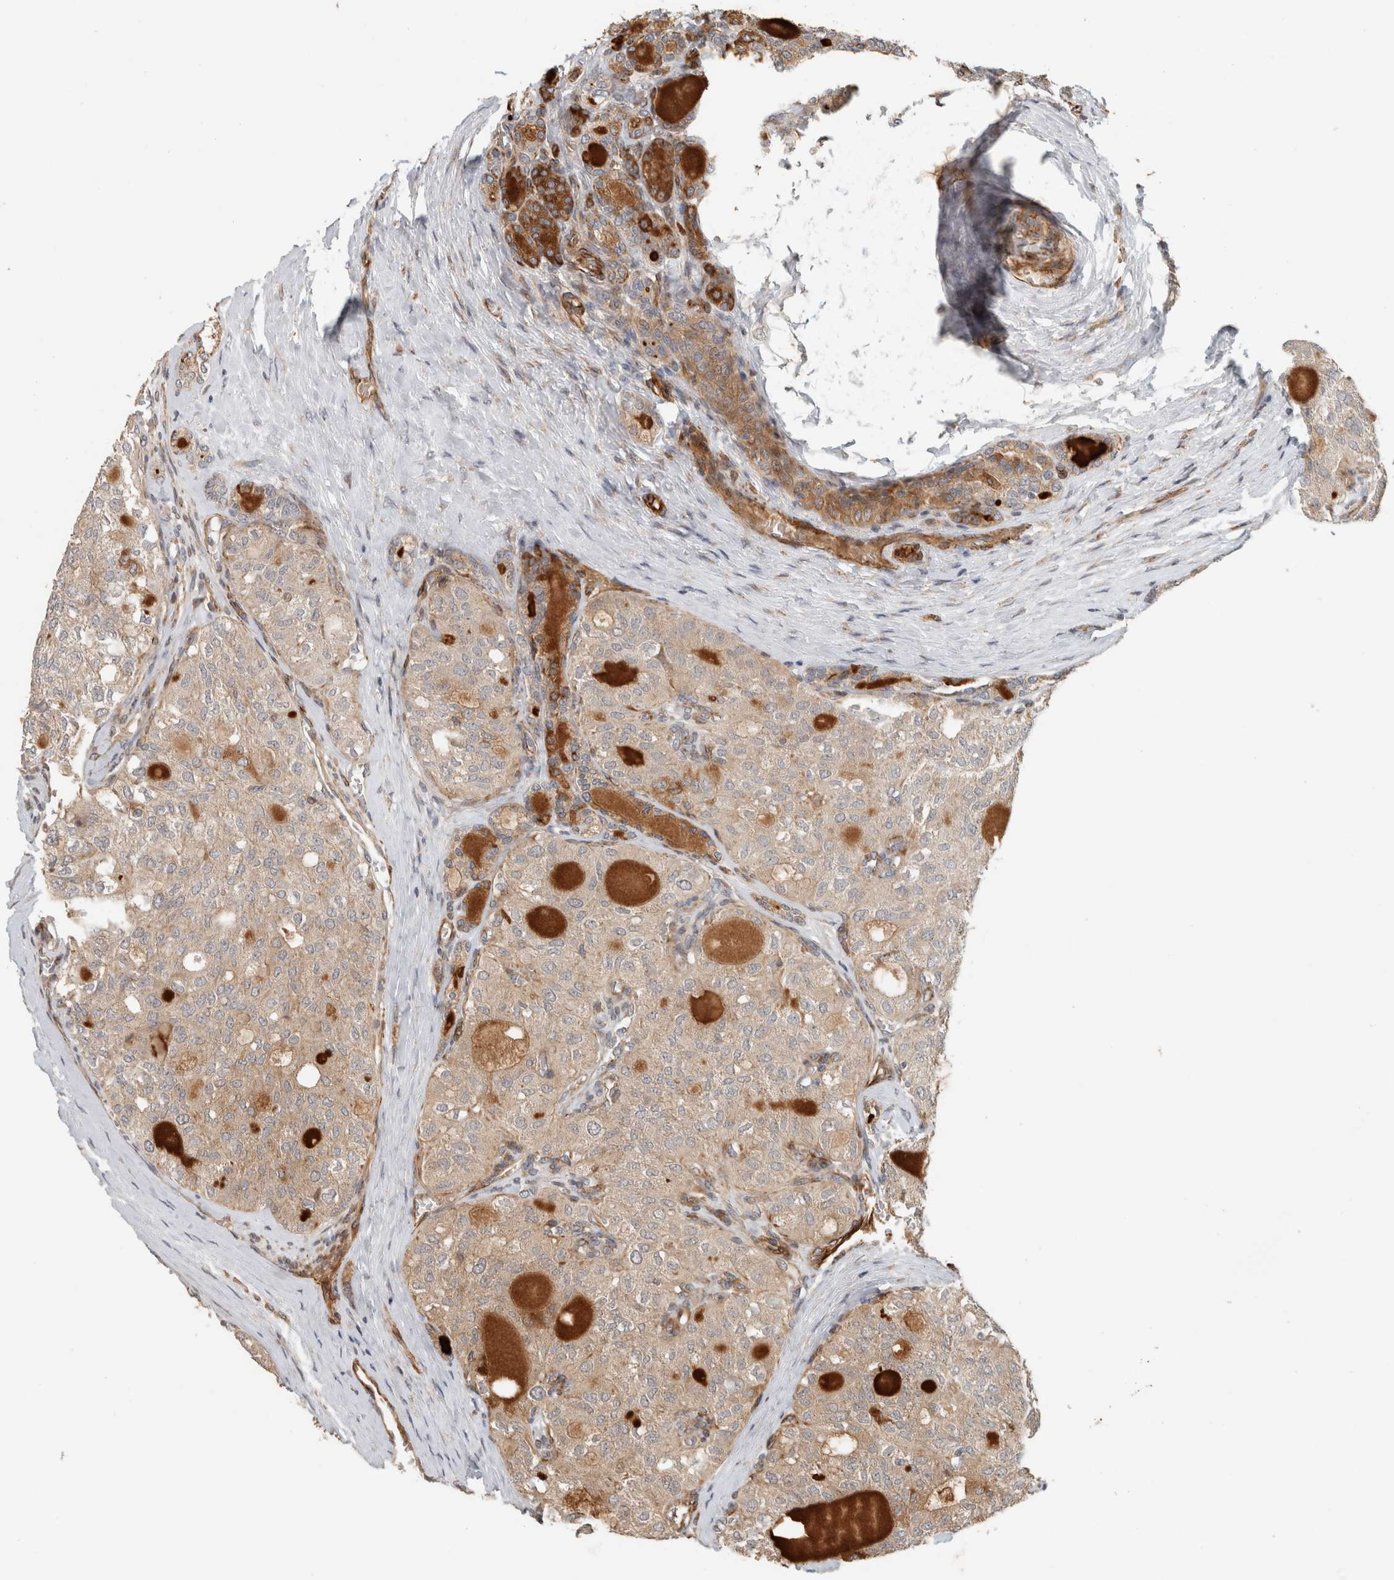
{"staining": {"intensity": "moderate", "quantity": "<25%", "location": "cytoplasmic/membranous"}, "tissue": "thyroid cancer", "cell_type": "Tumor cells", "image_type": "cancer", "snomed": [{"axis": "morphology", "description": "Follicular adenoma carcinoma, NOS"}, {"axis": "topography", "description": "Thyroid gland"}], "caption": "A photomicrograph of follicular adenoma carcinoma (thyroid) stained for a protein displays moderate cytoplasmic/membranous brown staining in tumor cells.", "gene": "SIPA1L2", "patient": {"sex": "male", "age": 75}}